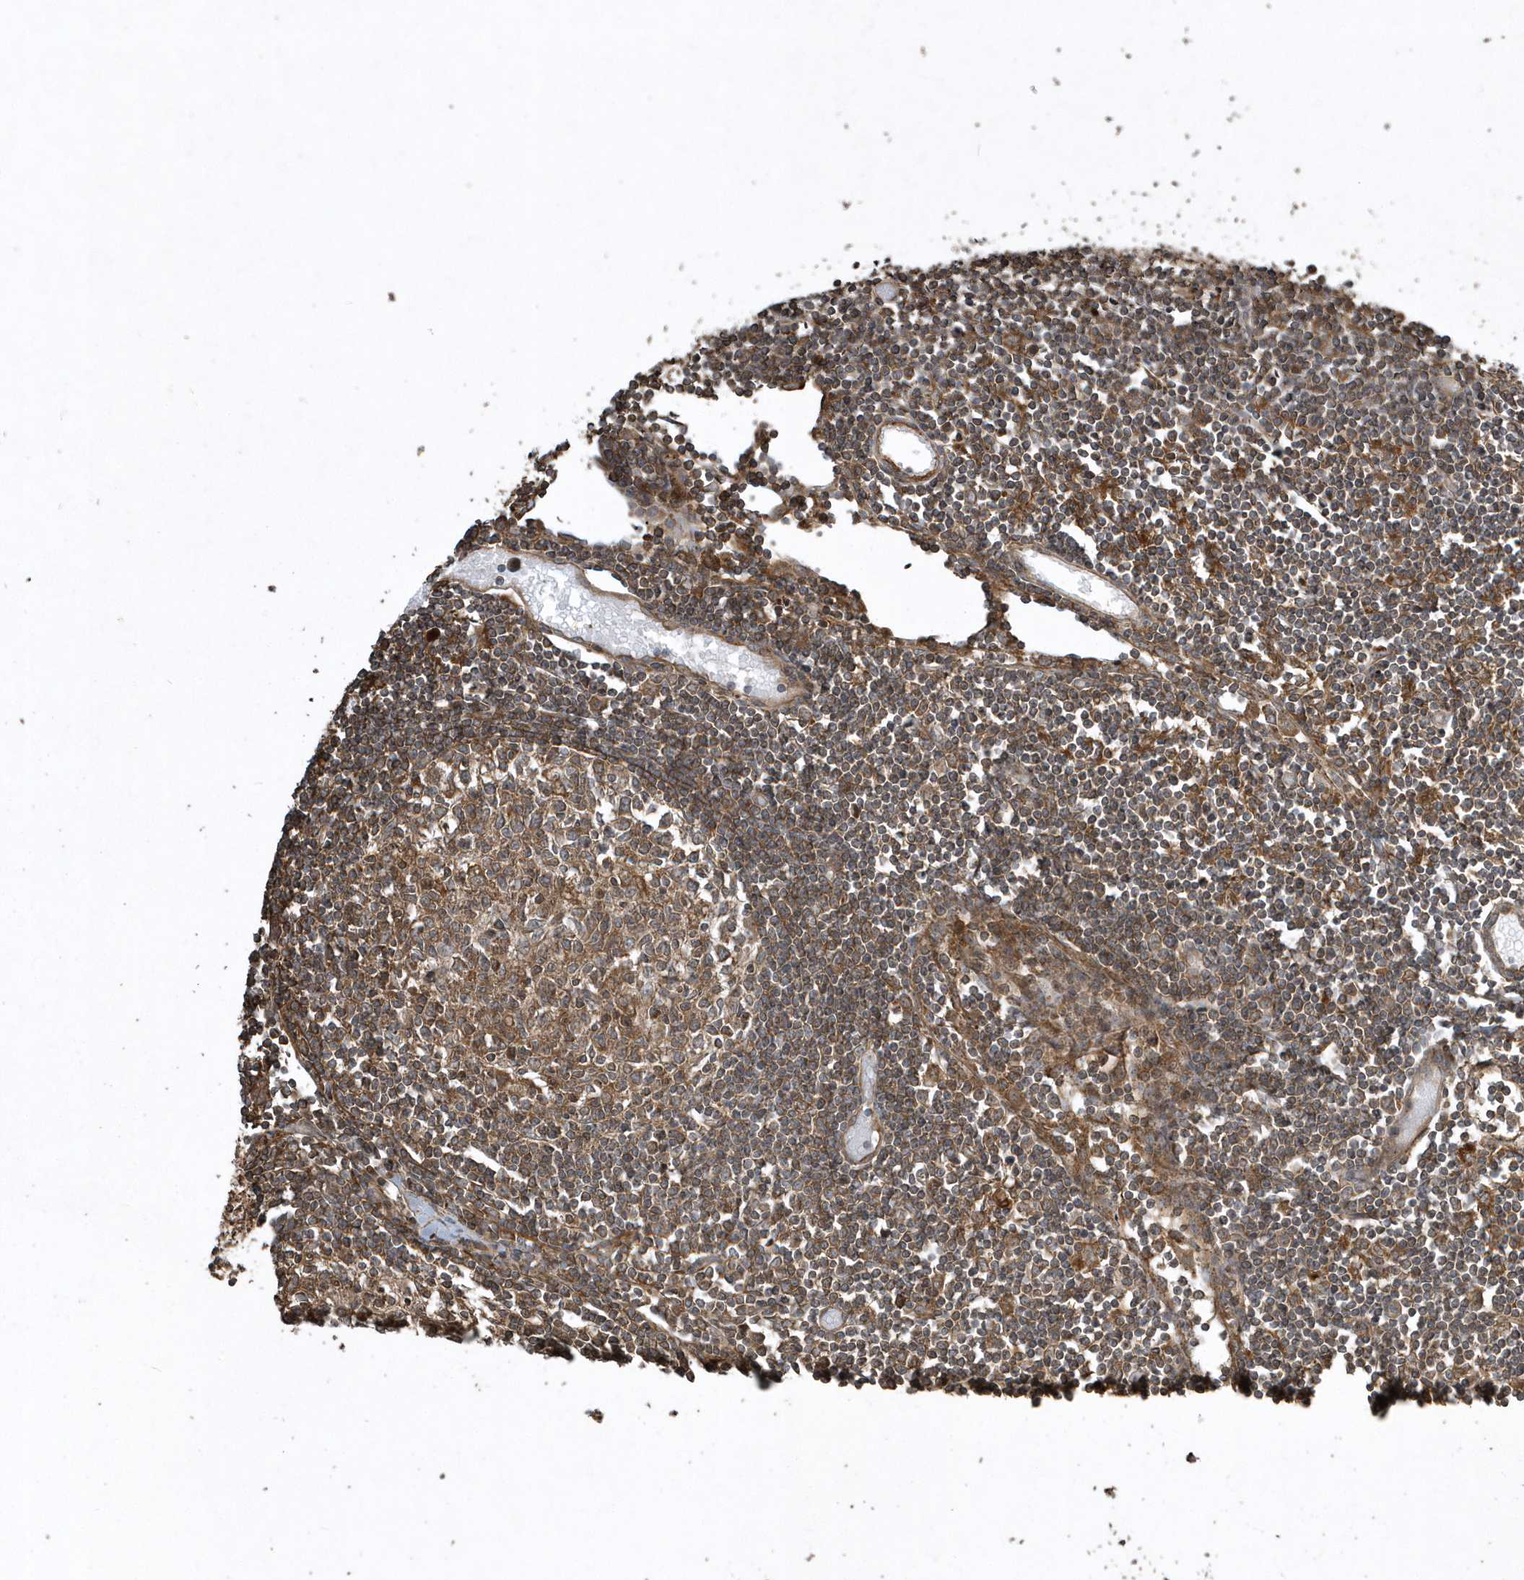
{"staining": {"intensity": "moderate", "quantity": ">75%", "location": "cytoplasmic/membranous"}, "tissue": "lymph node", "cell_type": "Germinal center cells", "image_type": "normal", "snomed": [{"axis": "morphology", "description": "Normal tissue, NOS"}, {"axis": "topography", "description": "Lymph node"}], "caption": "Immunohistochemical staining of unremarkable lymph node displays >75% levels of moderate cytoplasmic/membranous protein positivity in about >75% of germinal center cells.", "gene": "SENP8", "patient": {"sex": "female", "age": 11}}